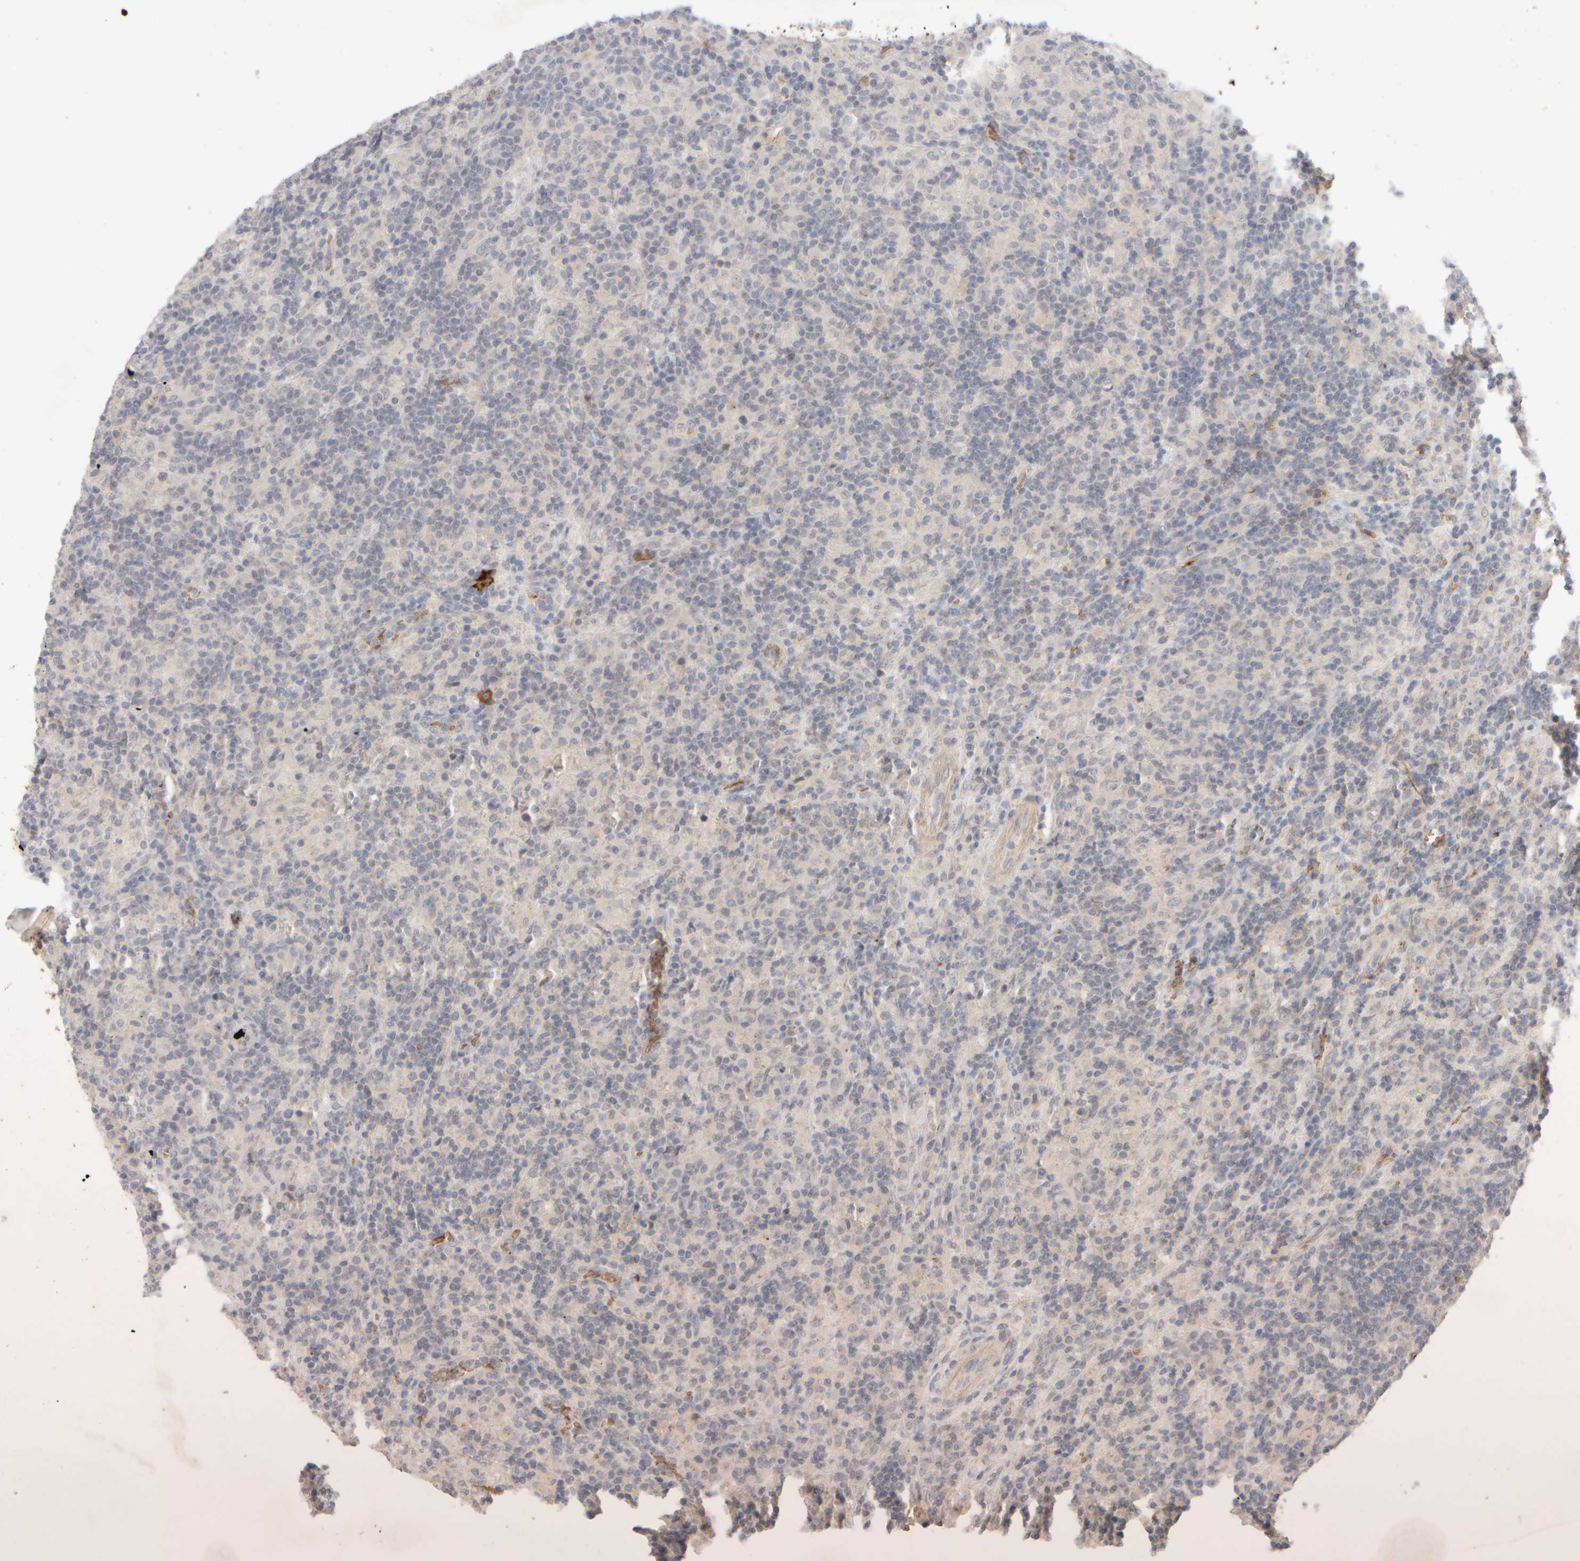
{"staining": {"intensity": "negative", "quantity": "none", "location": "none"}, "tissue": "lymphoma", "cell_type": "Tumor cells", "image_type": "cancer", "snomed": [{"axis": "morphology", "description": "Hodgkin's disease, NOS"}, {"axis": "topography", "description": "Lymph node"}], "caption": "Protein analysis of lymphoma reveals no significant staining in tumor cells.", "gene": "MST1", "patient": {"sex": "male", "age": 70}}